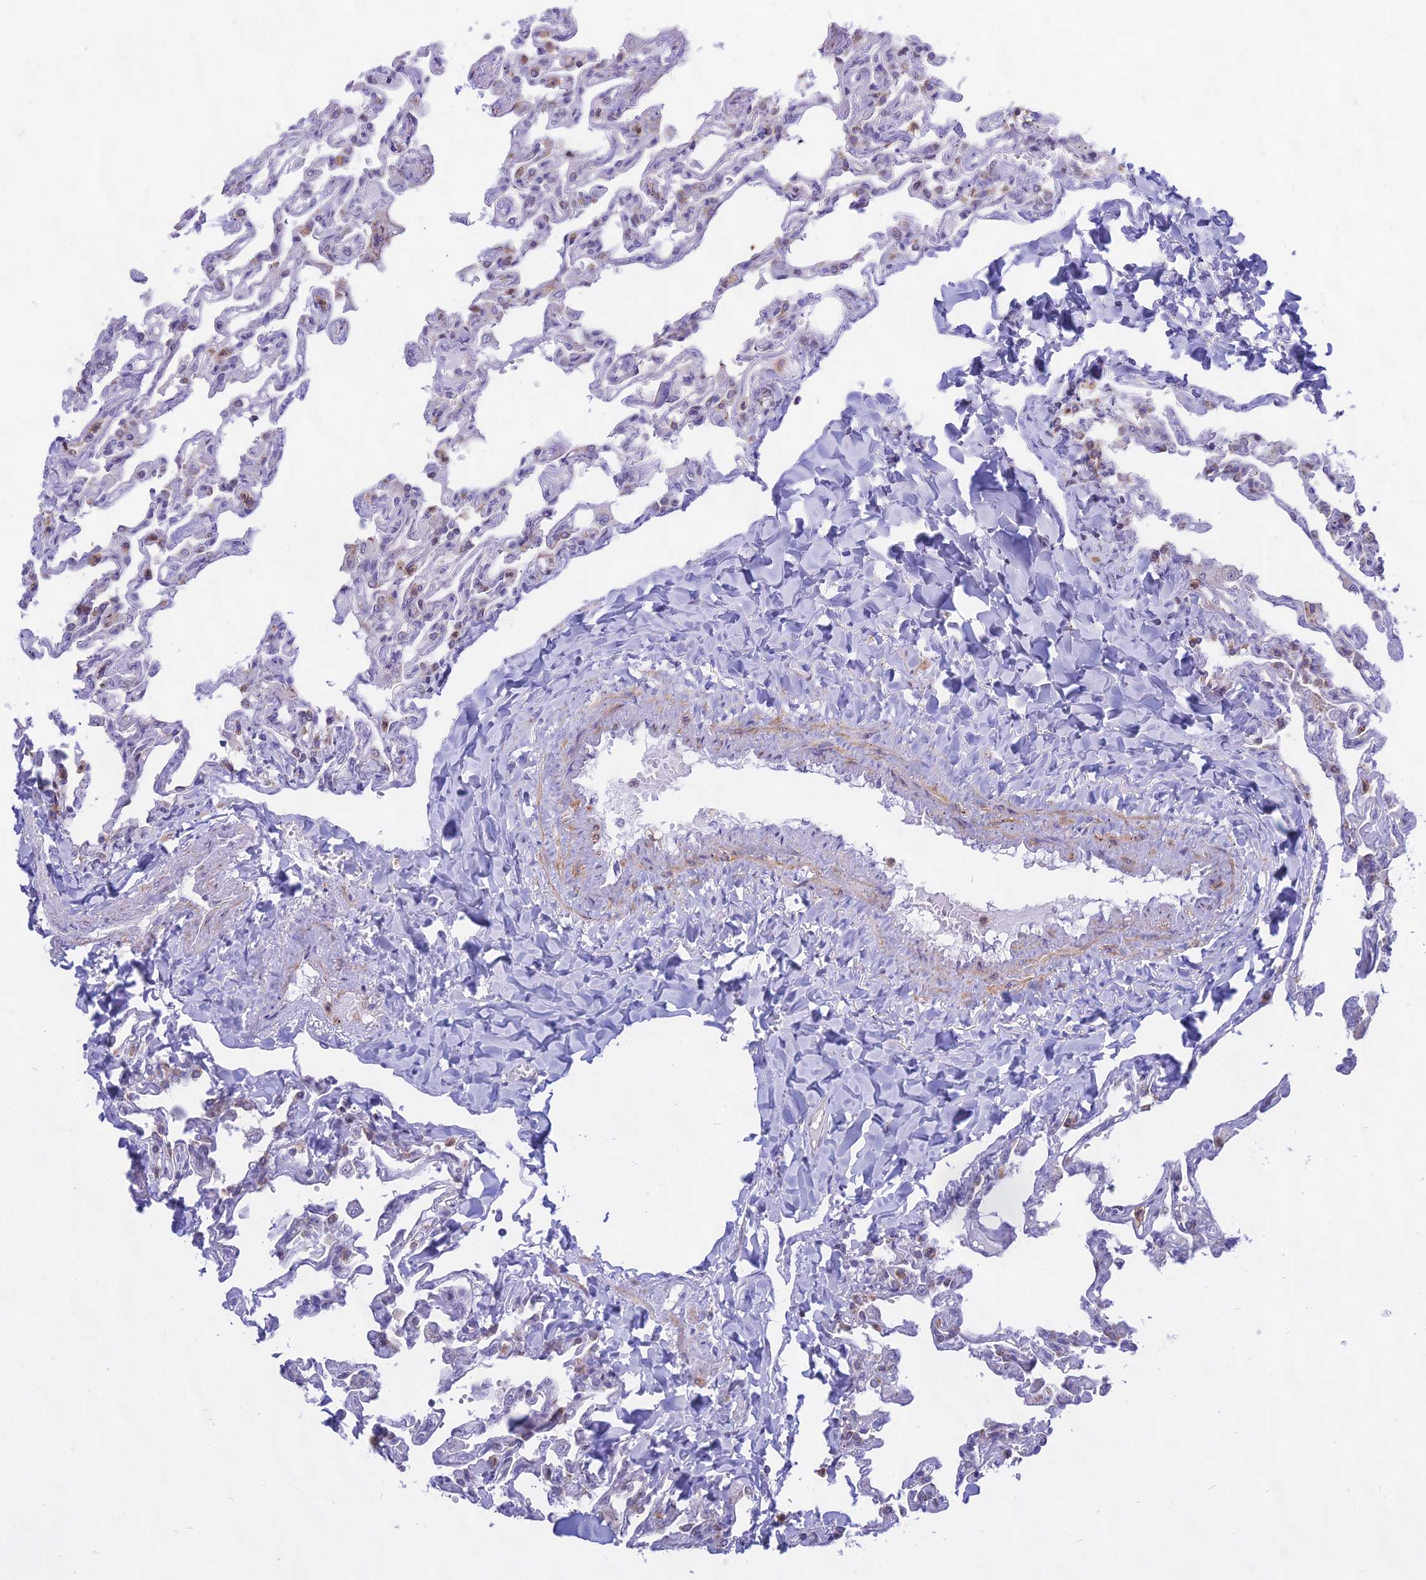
{"staining": {"intensity": "moderate", "quantity": "<25%", "location": "nuclear"}, "tissue": "lung", "cell_type": "Alveolar cells", "image_type": "normal", "snomed": [{"axis": "morphology", "description": "Normal tissue, NOS"}, {"axis": "topography", "description": "Lung"}], "caption": "Protein staining reveals moderate nuclear staining in about <25% of alveolar cells in unremarkable lung.", "gene": "KRR1", "patient": {"sex": "male", "age": 21}}